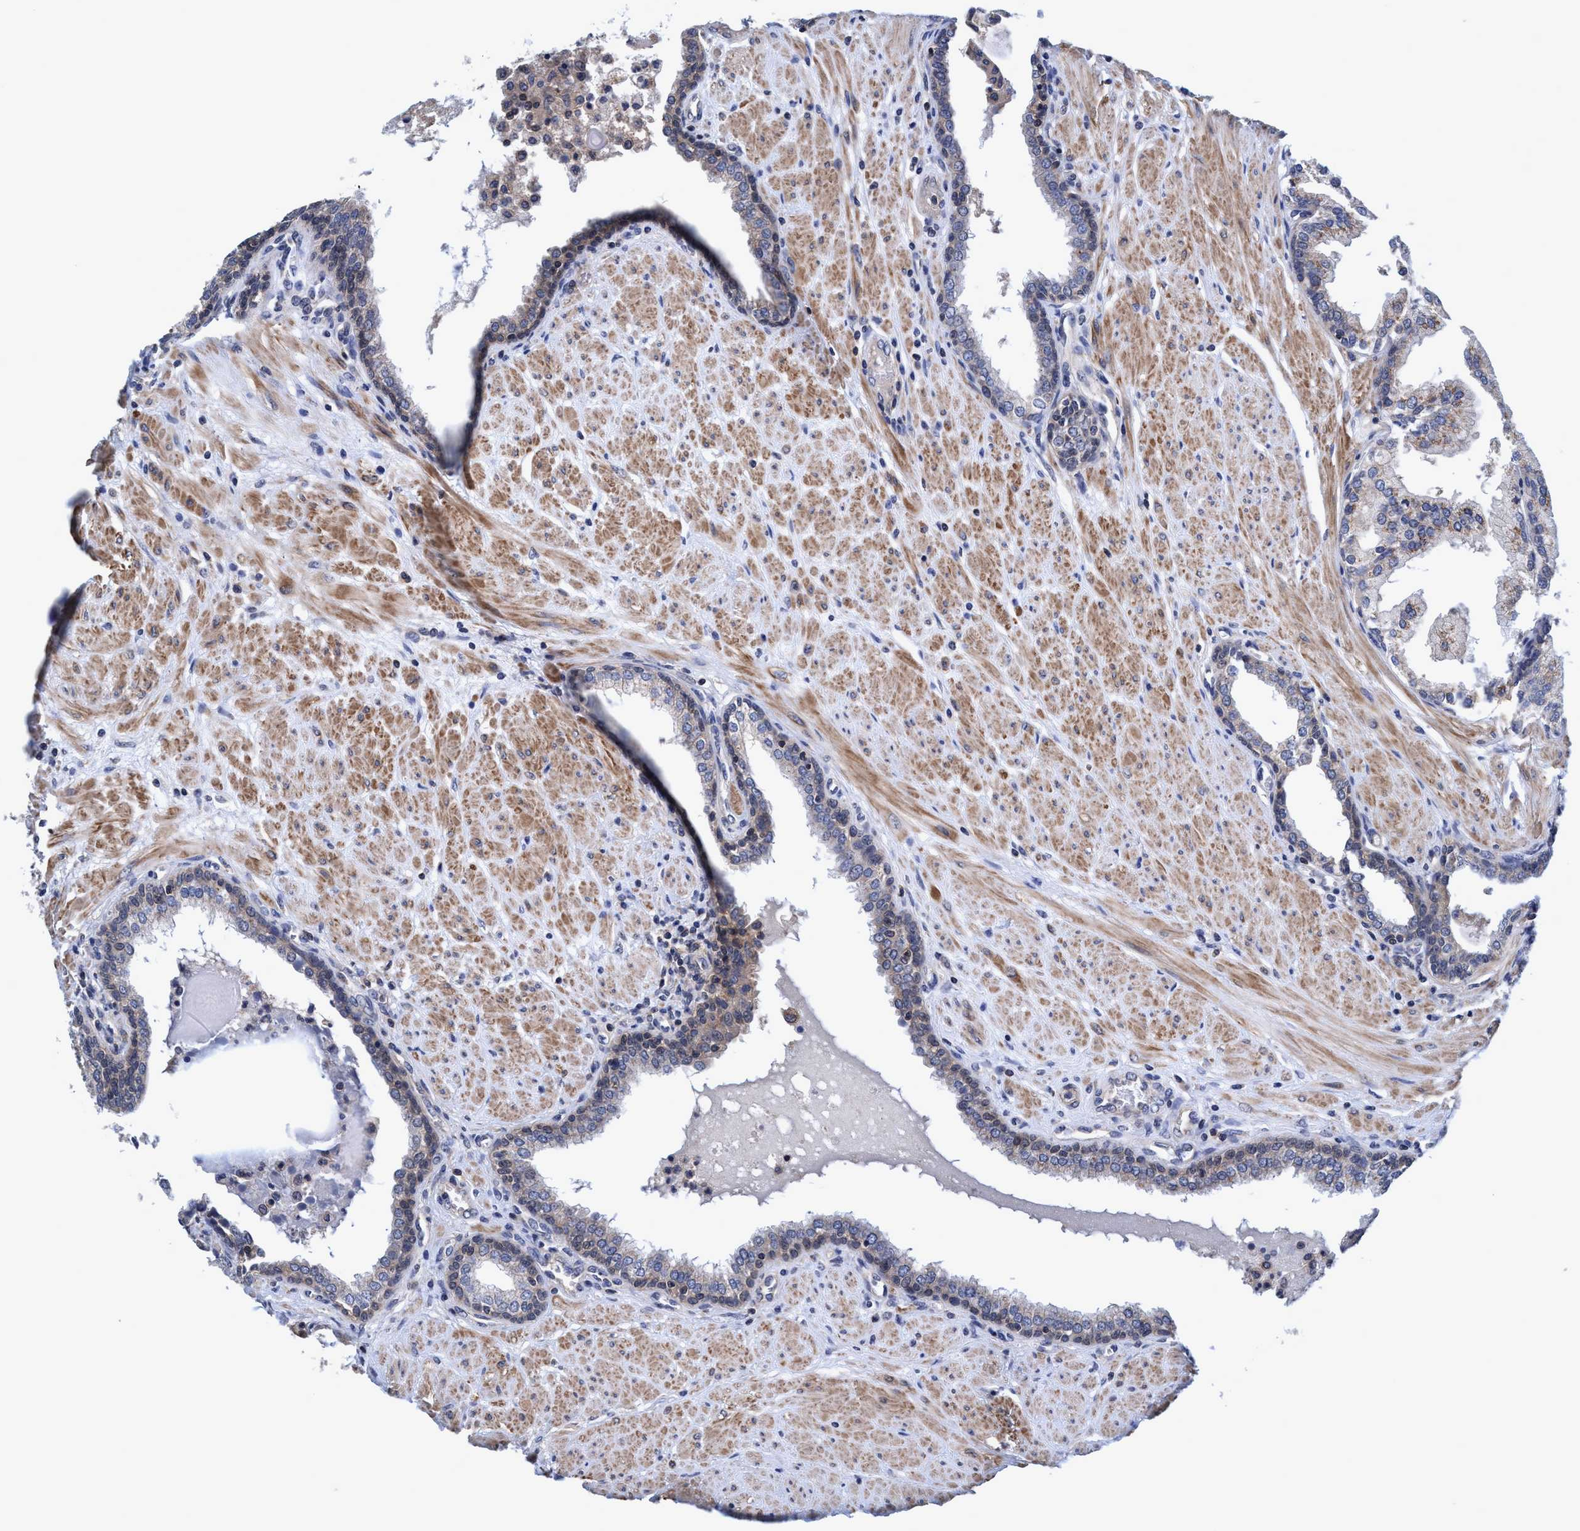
{"staining": {"intensity": "weak", "quantity": ">75%", "location": "cytoplasmic/membranous"}, "tissue": "prostate", "cell_type": "Glandular cells", "image_type": "normal", "snomed": [{"axis": "morphology", "description": "Normal tissue, NOS"}, {"axis": "topography", "description": "Prostate"}], "caption": "This histopathology image demonstrates immunohistochemistry (IHC) staining of benign human prostate, with low weak cytoplasmic/membranous expression in about >75% of glandular cells.", "gene": "CALCOCO2", "patient": {"sex": "male", "age": 51}}